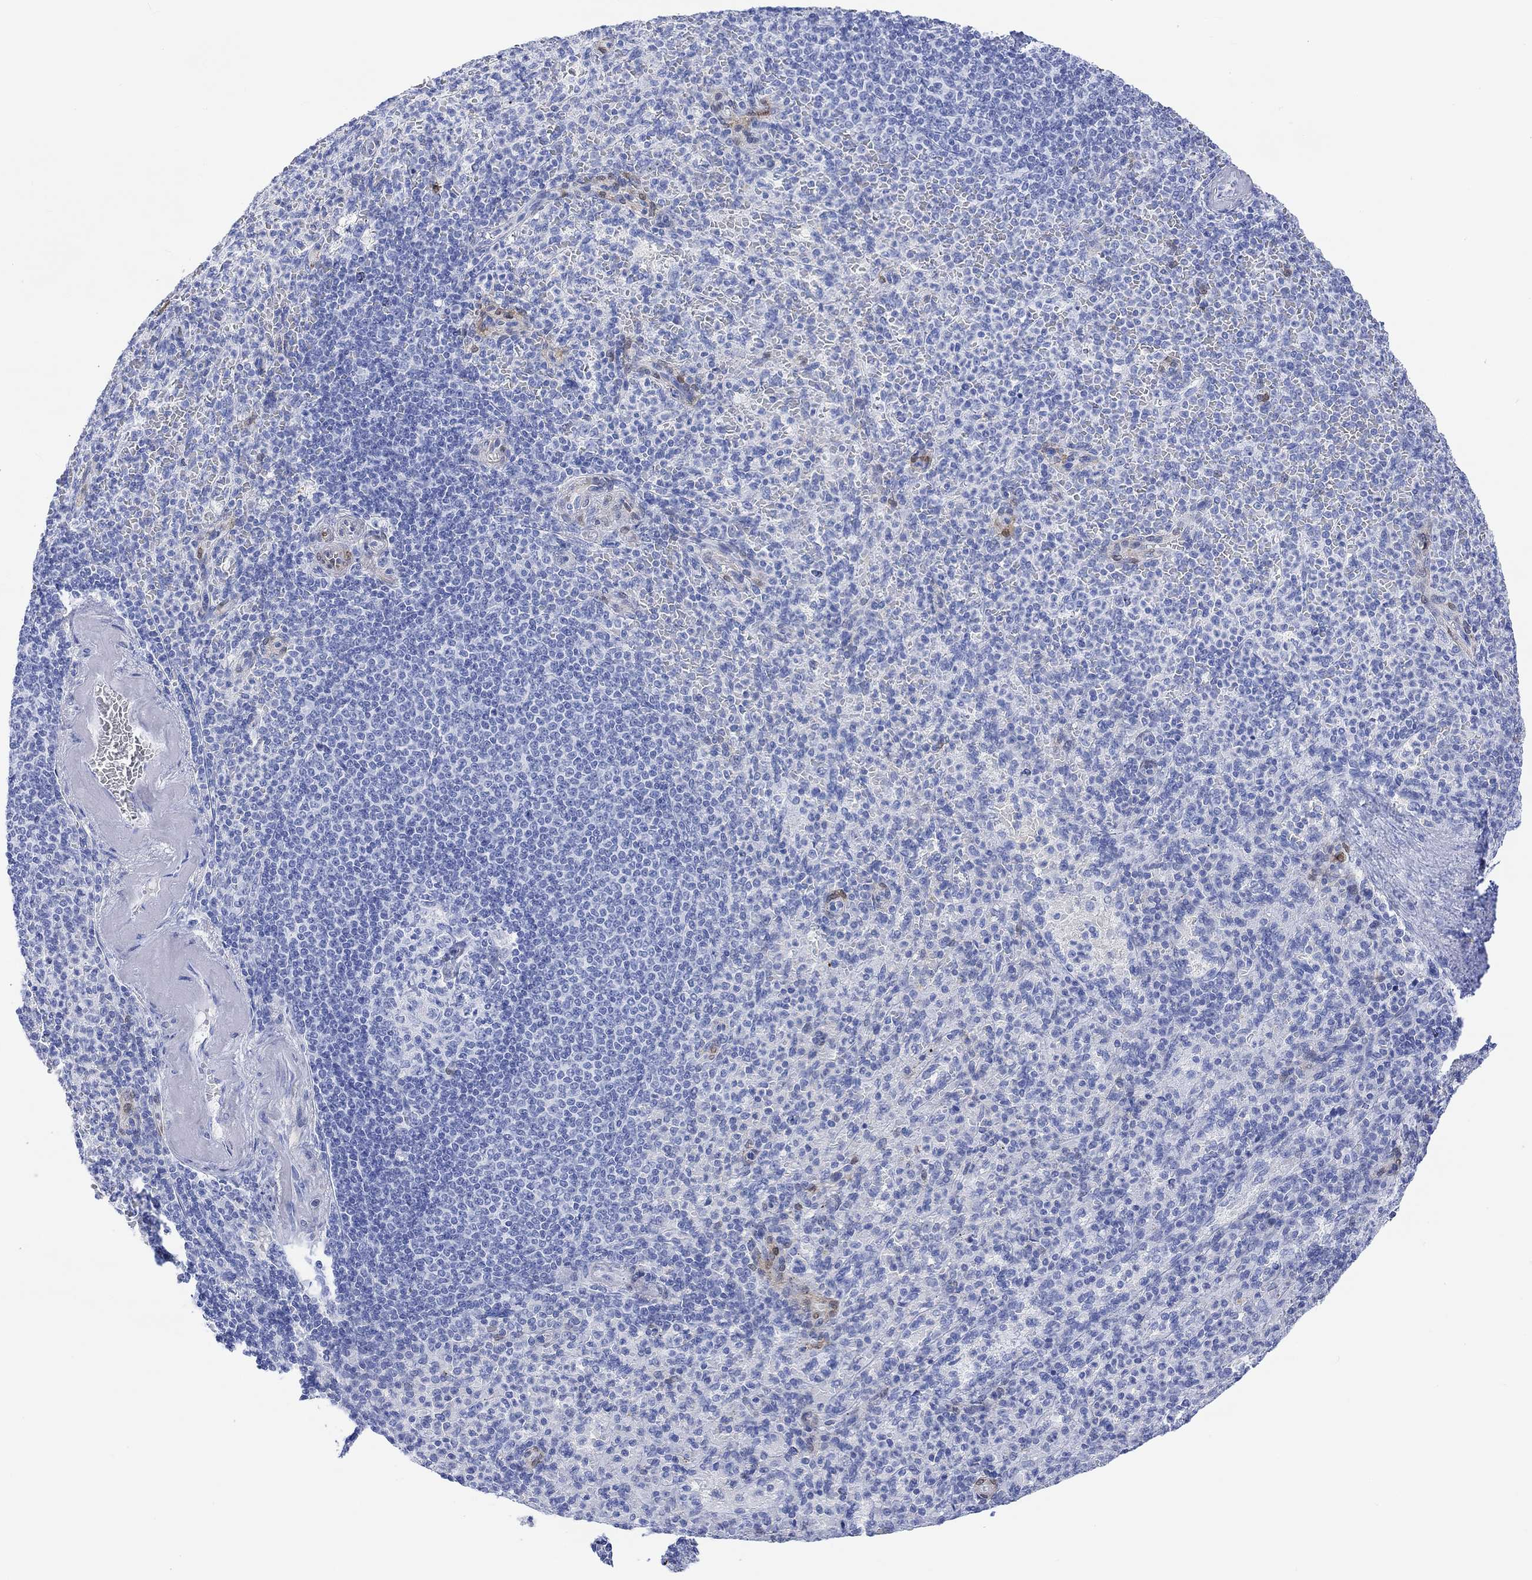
{"staining": {"intensity": "negative", "quantity": "none", "location": "none"}, "tissue": "spleen", "cell_type": "Cells in red pulp", "image_type": "normal", "snomed": [{"axis": "morphology", "description": "Normal tissue, NOS"}, {"axis": "topography", "description": "Spleen"}], "caption": "Protein analysis of benign spleen exhibits no significant expression in cells in red pulp. (Stains: DAB immunohistochemistry (IHC) with hematoxylin counter stain, Microscopy: brightfield microscopy at high magnification).", "gene": "TPPP3", "patient": {"sex": "female", "age": 74}}